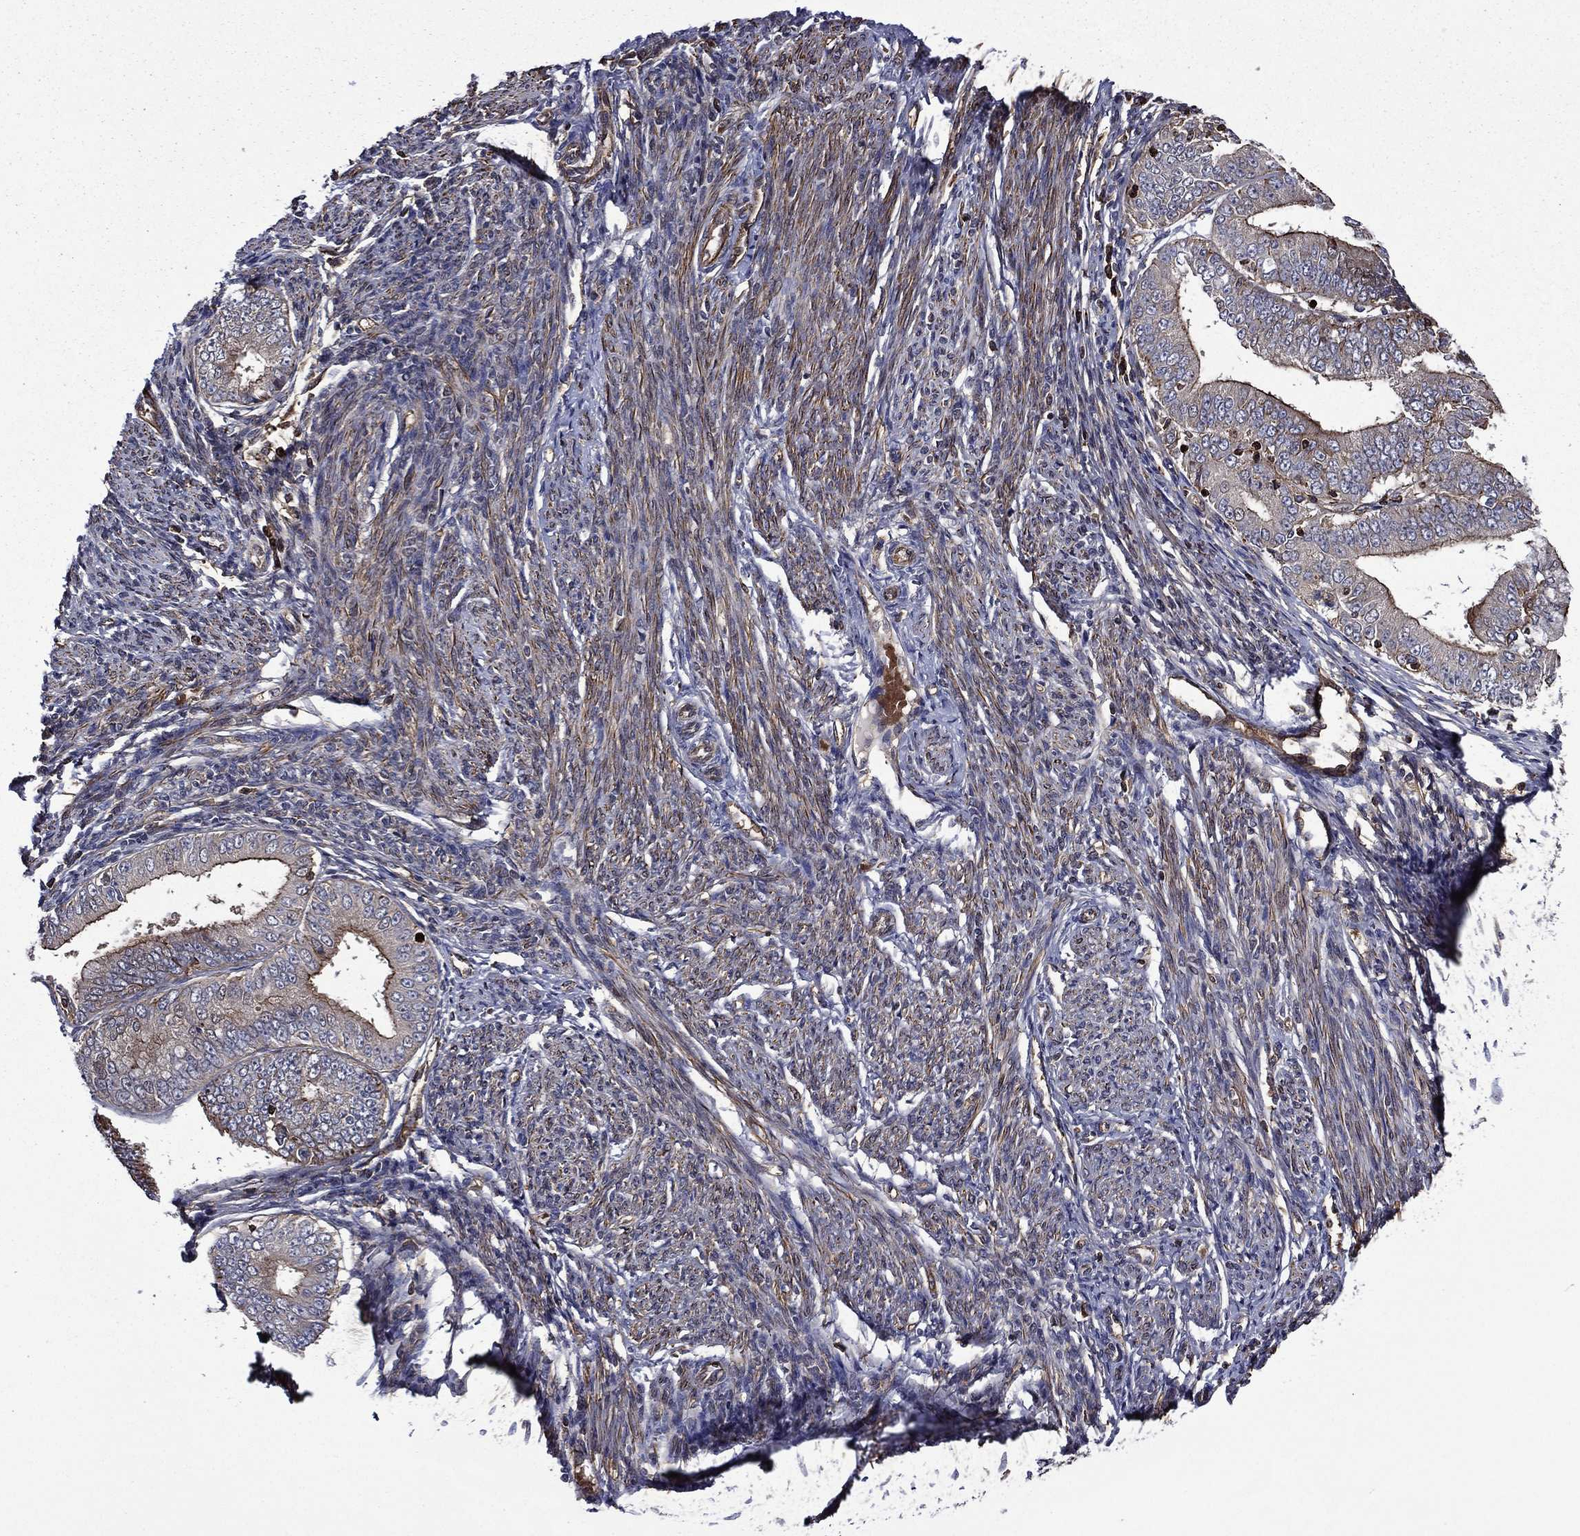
{"staining": {"intensity": "moderate", "quantity": "<25%", "location": "cytoplasmic/membranous"}, "tissue": "endometrial cancer", "cell_type": "Tumor cells", "image_type": "cancer", "snomed": [{"axis": "morphology", "description": "Adenocarcinoma, NOS"}, {"axis": "topography", "description": "Endometrium"}], "caption": "The histopathology image displays immunohistochemical staining of adenocarcinoma (endometrial). There is moderate cytoplasmic/membranous positivity is seen in about <25% of tumor cells.", "gene": "PLPP3", "patient": {"sex": "female", "age": 63}}